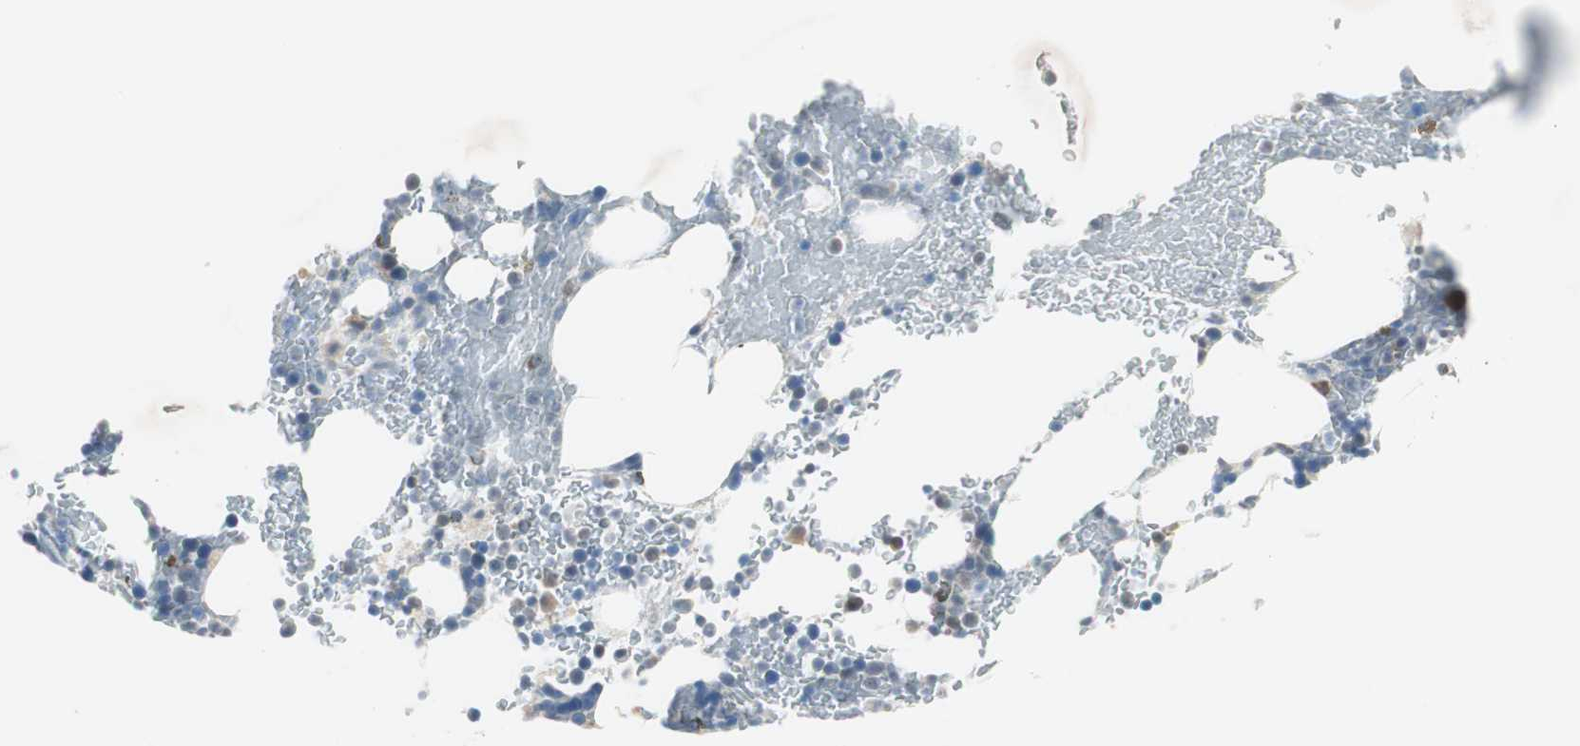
{"staining": {"intensity": "moderate", "quantity": "<25%", "location": "cytoplasmic/membranous"}, "tissue": "bone marrow", "cell_type": "Hematopoietic cells", "image_type": "normal", "snomed": [{"axis": "morphology", "description": "Normal tissue, NOS"}, {"axis": "topography", "description": "Bone marrow"}], "caption": "Immunohistochemistry histopathology image of benign bone marrow stained for a protein (brown), which reveals low levels of moderate cytoplasmic/membranous expression in about <25% of hematopoietic cells.", "gene": "ITGB4", "patient": {"sex": "female", "age": 73}}